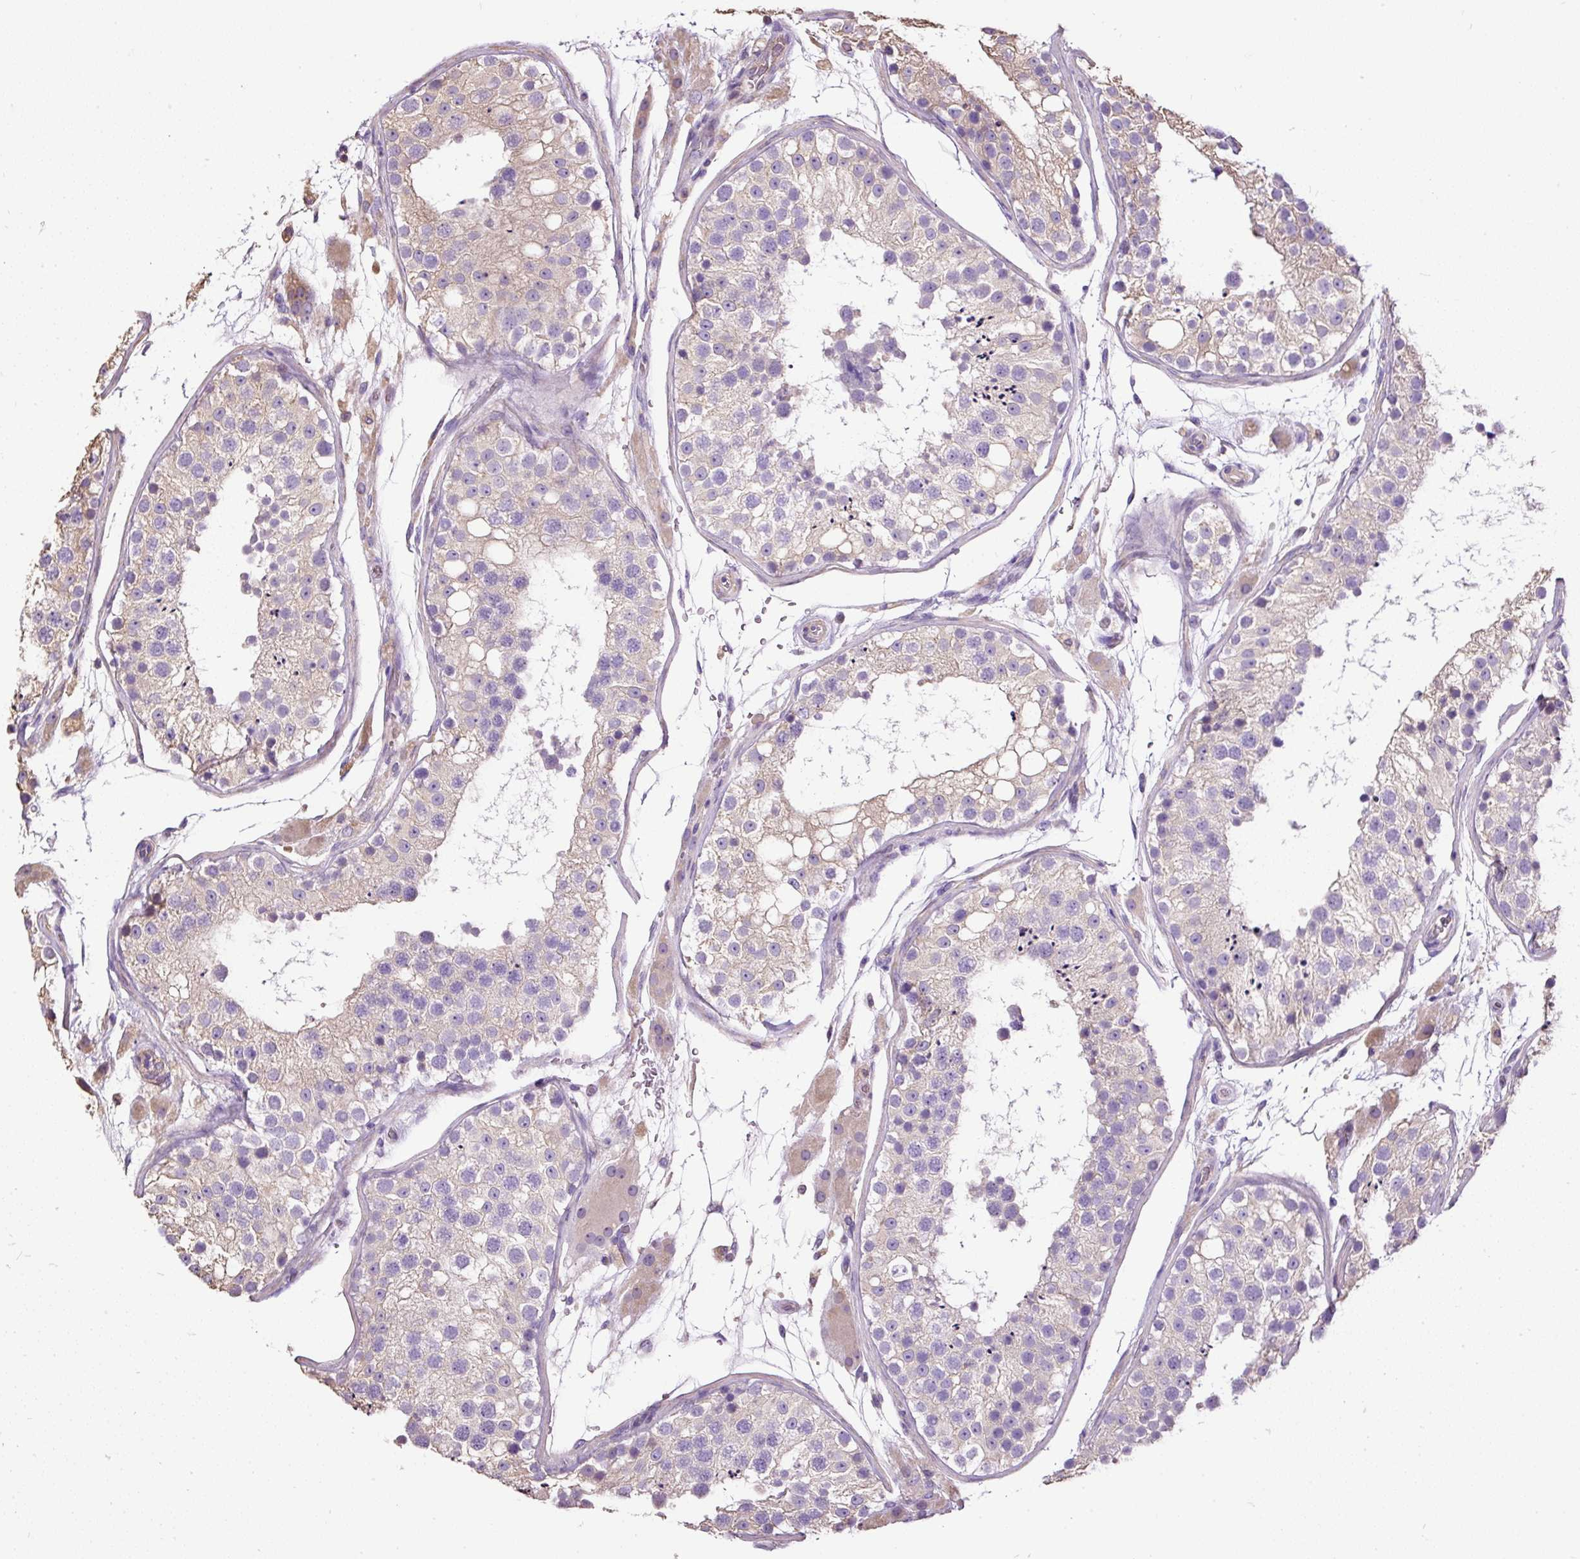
{"staining": {"intensity": "weak", "quantity": "25%-75%", "location": "cytoplasmic/membranous"}, "tissue": "testis", "cell_type": "Cells in seminiferous ducts", "image_type": "normal", "snomed": [{"axis": "morphology", "description": "Normal tissue, NOS"}, {"axis": "topography", "description": "Testis"}], "caption": "A histopathology image of human testis stained for a protein reveals weak cytoplasmic/membranous brown staining in cells in seminiferous ducts.", "gene": "PDIA2", "patient": {"sex": "male", "age": 26}}